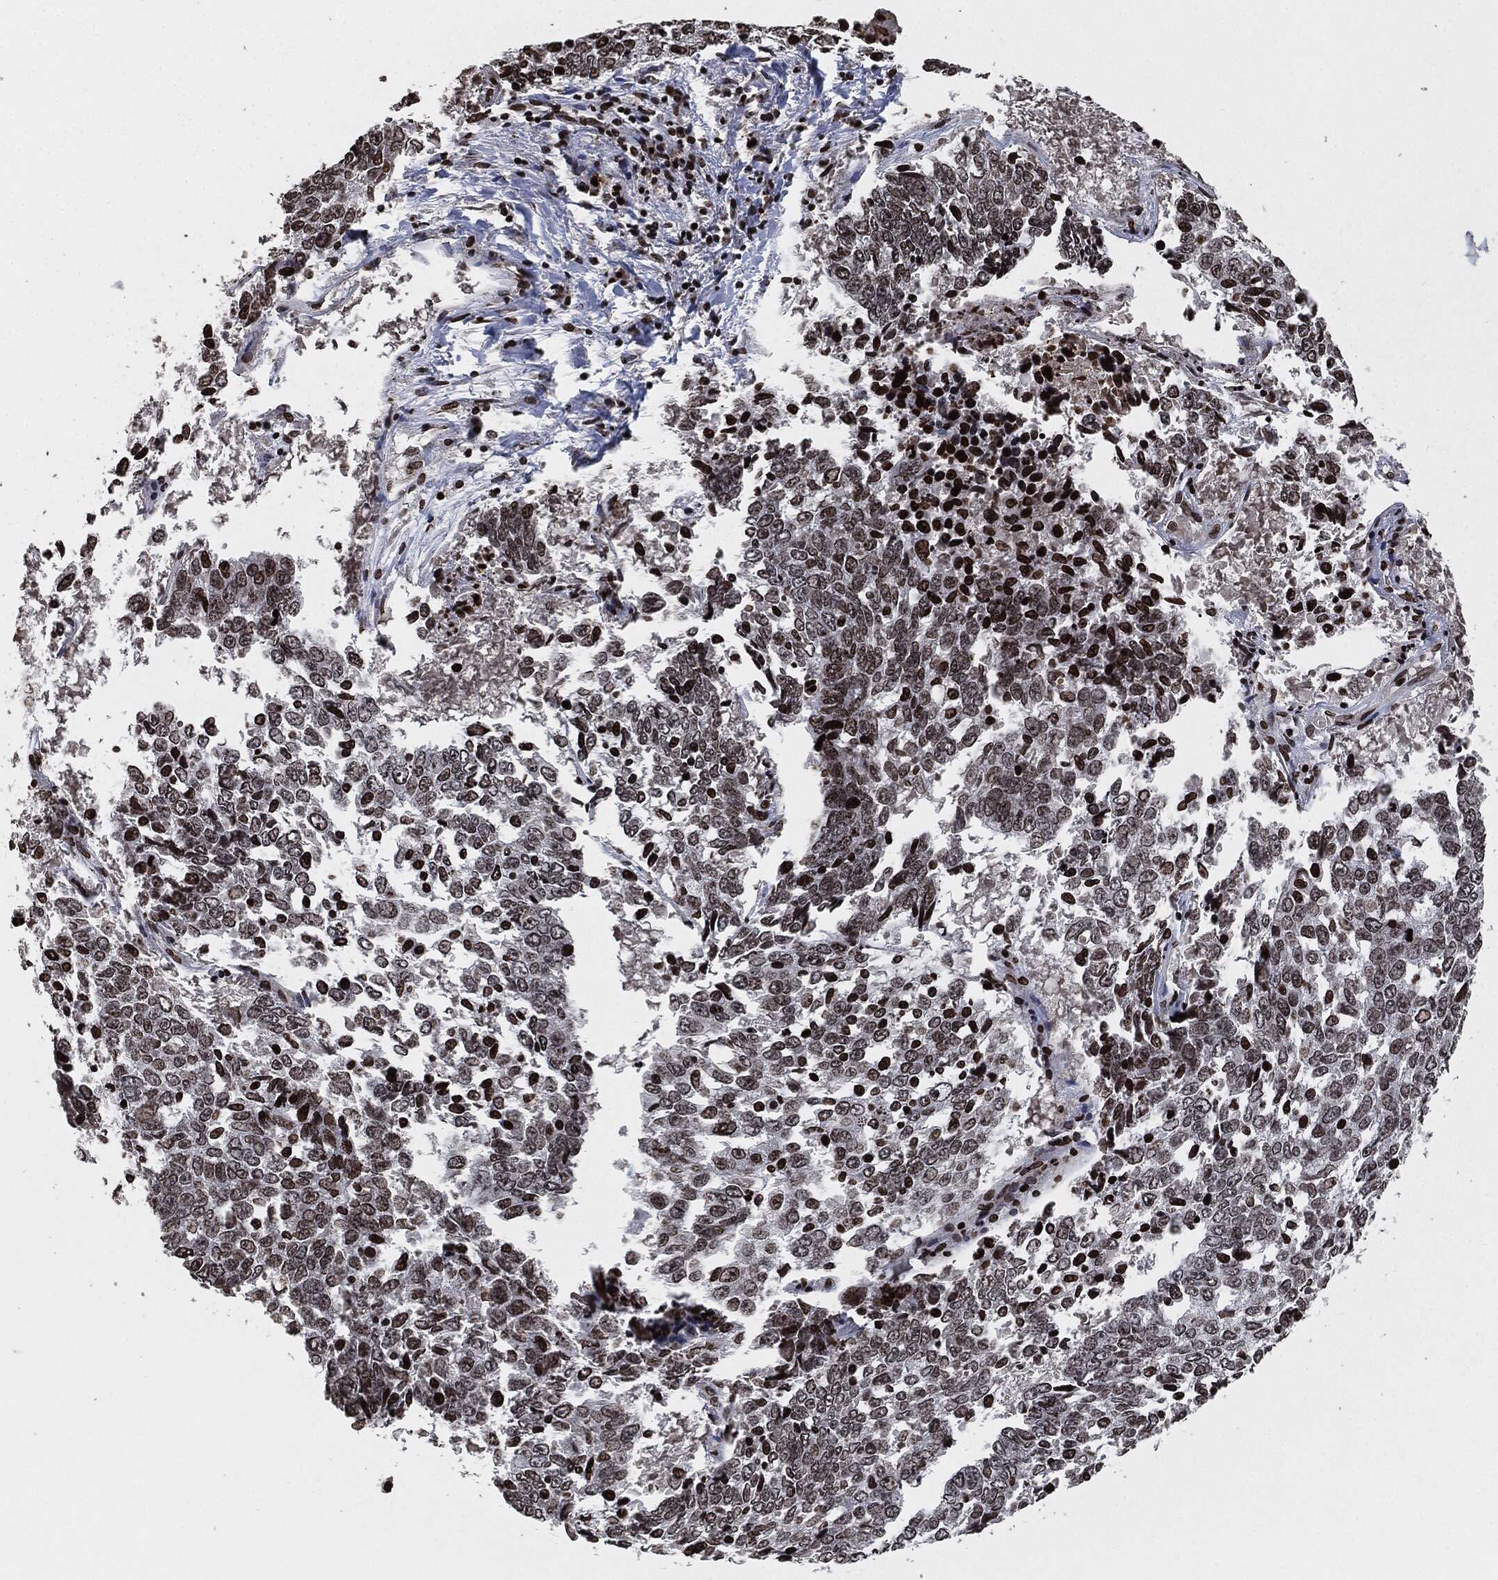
{"staining": {"intensity": "negative", "quantity": "none", "location": "none"}, "tissue": "lung cancer", "cell_type": "Tumor cells", "image_type": "cancer", "snomed": [{"axis": "morphology", "description": "Squamous cell carcinoma, NOS"}, {"axis": "topography", "description": "Lung"}], "caption": "Immunohistochemical staining of human squamous cell carcinoma (lung) shows no significant staining in tumor cells.", "gene": "JUN", "patient": {"sex": "male", "age": 82}}